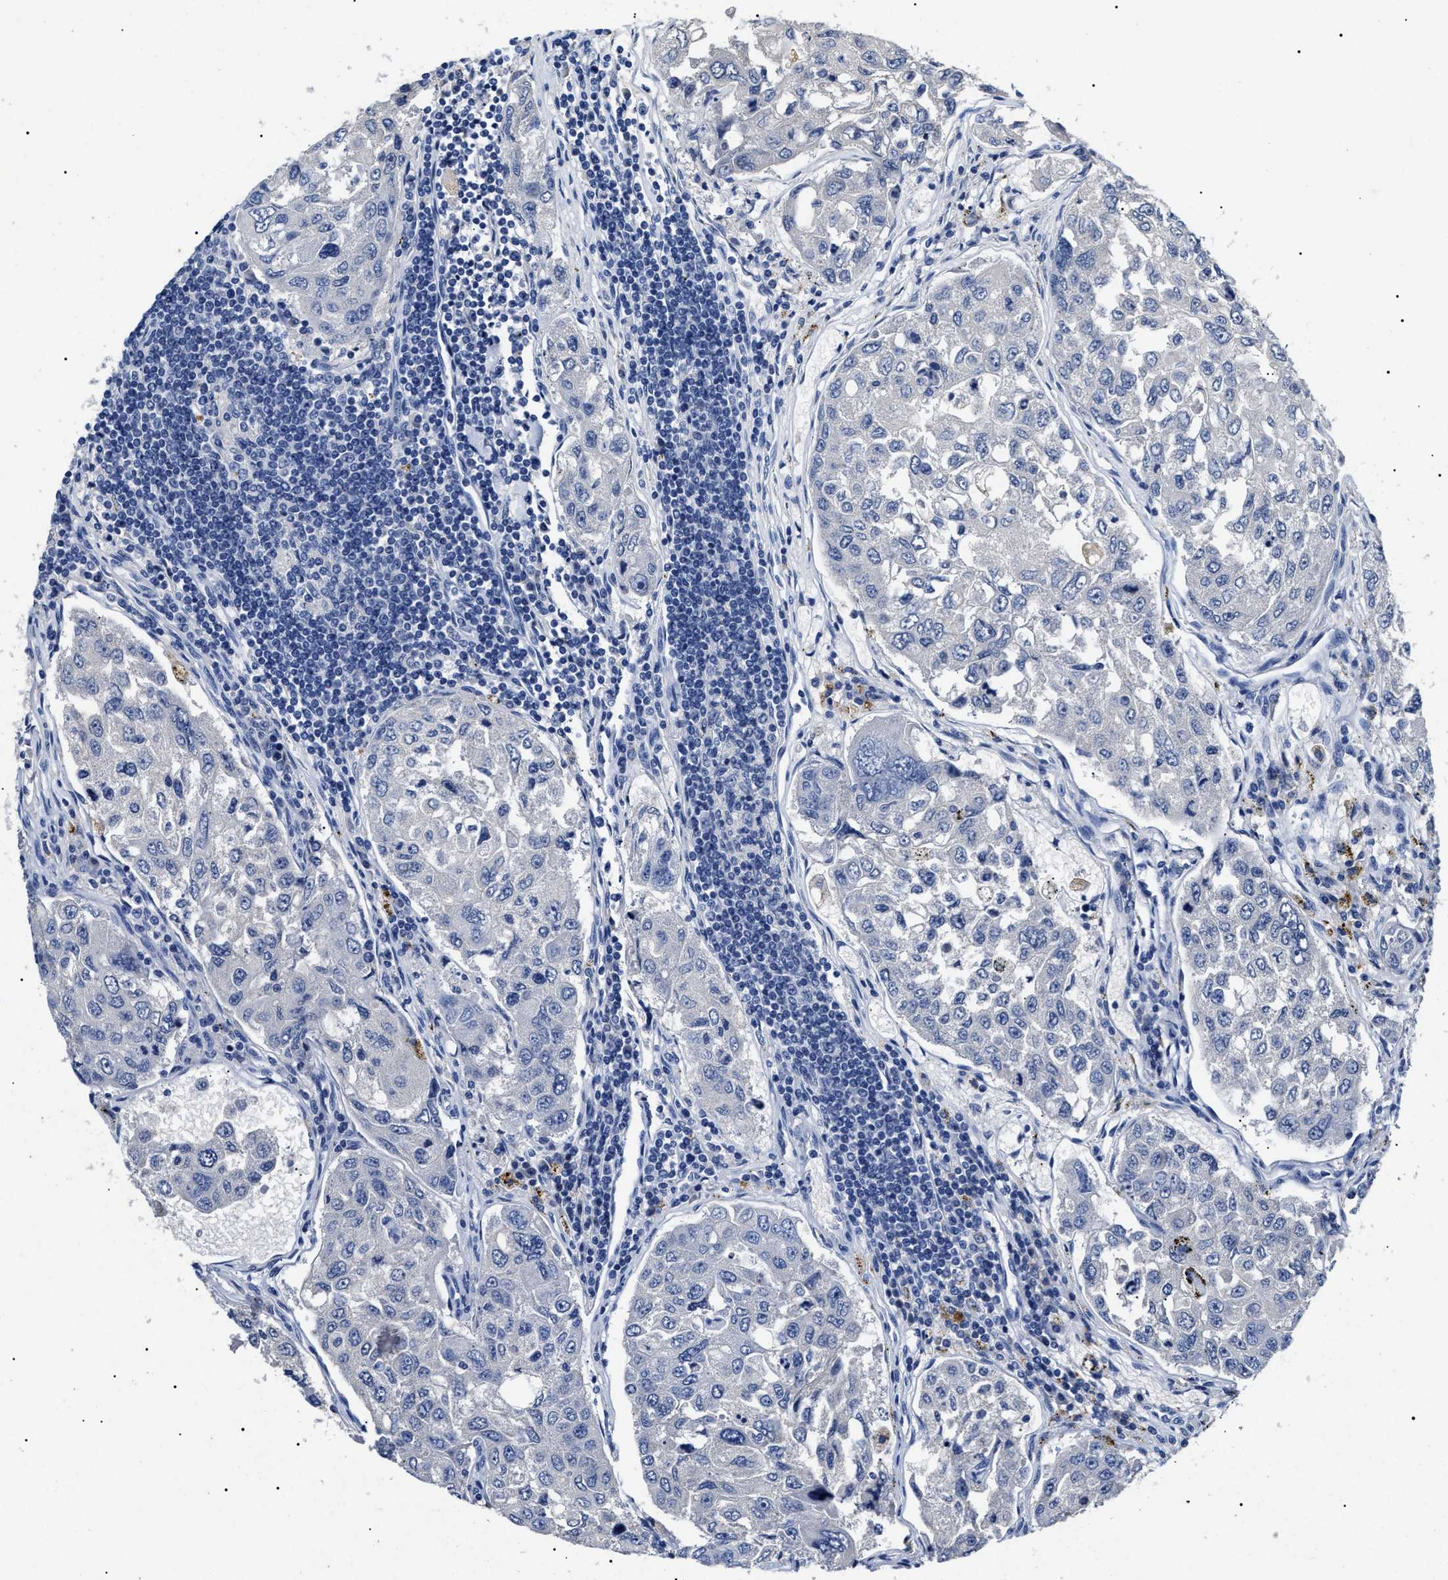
{"staining": {"intensity": "negative", "quantity": "none", "location": "none"}, "tissue": "urothelial cancer", "cell_type": "Tumor cells", "image_type": "cancer", "snomed": [{"axis": "morphology", "description": "Urothelial carcinoma, High grade"}, {"axis": "topography", "description": "Lymph node"}, {"axis": "topography", "description": "Urinary bladder"}], "caption": "Immunohistochemistry (IHC) of human urothelial cancer demonstrates no staining in tumor cells. (Stains: DAB (3,3'-diaminobenzidine) immunohistochemistry with hematoxylin counter stain, Microscopy: brightfield microscopy at high magnification).", "gene": "LRRC8E", "patient": {"sex": "male", "age": 51}}